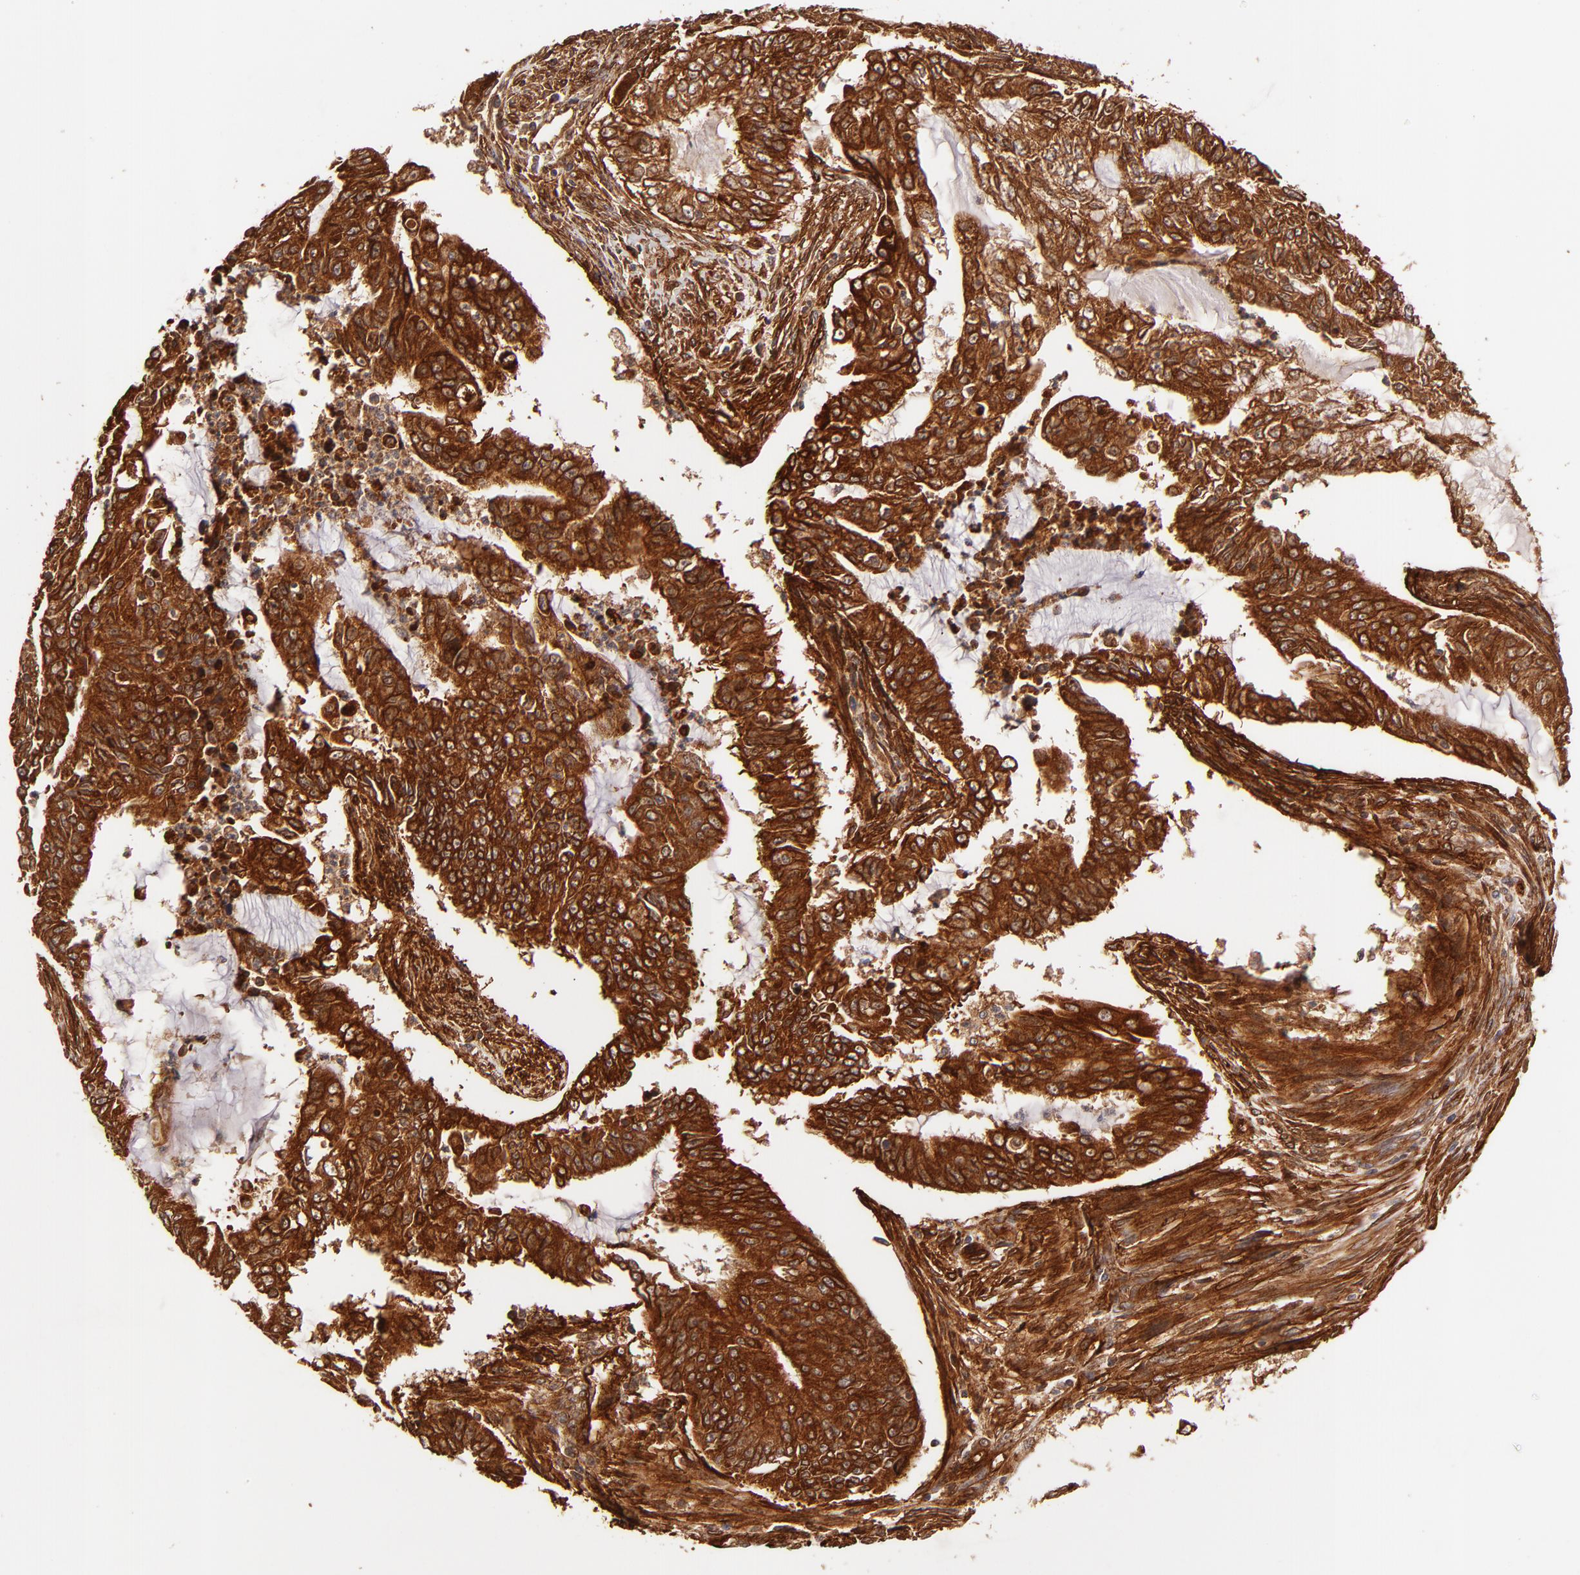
{"staining": {"intensity": "strong", "quantity": ">75%", "location": "cytoplasmic/membranous"}, "tissue": "endometrial cancer", "cell_type": "Tumor cells", "image_type": "cancer", "snomed": [{"axis": "morphology", "description": "Adenocarcinoma, NOS"}, {"axis": "topography", "description": "Endometrium"}], "caption": "Endometrial cancer (adenocarcinoma) stained for a protein reveals strong cytoplasmic/membranous positivity in tumor cells.", "gene": "ITGB1", "patient": {"sex": "female", "age": 75}}